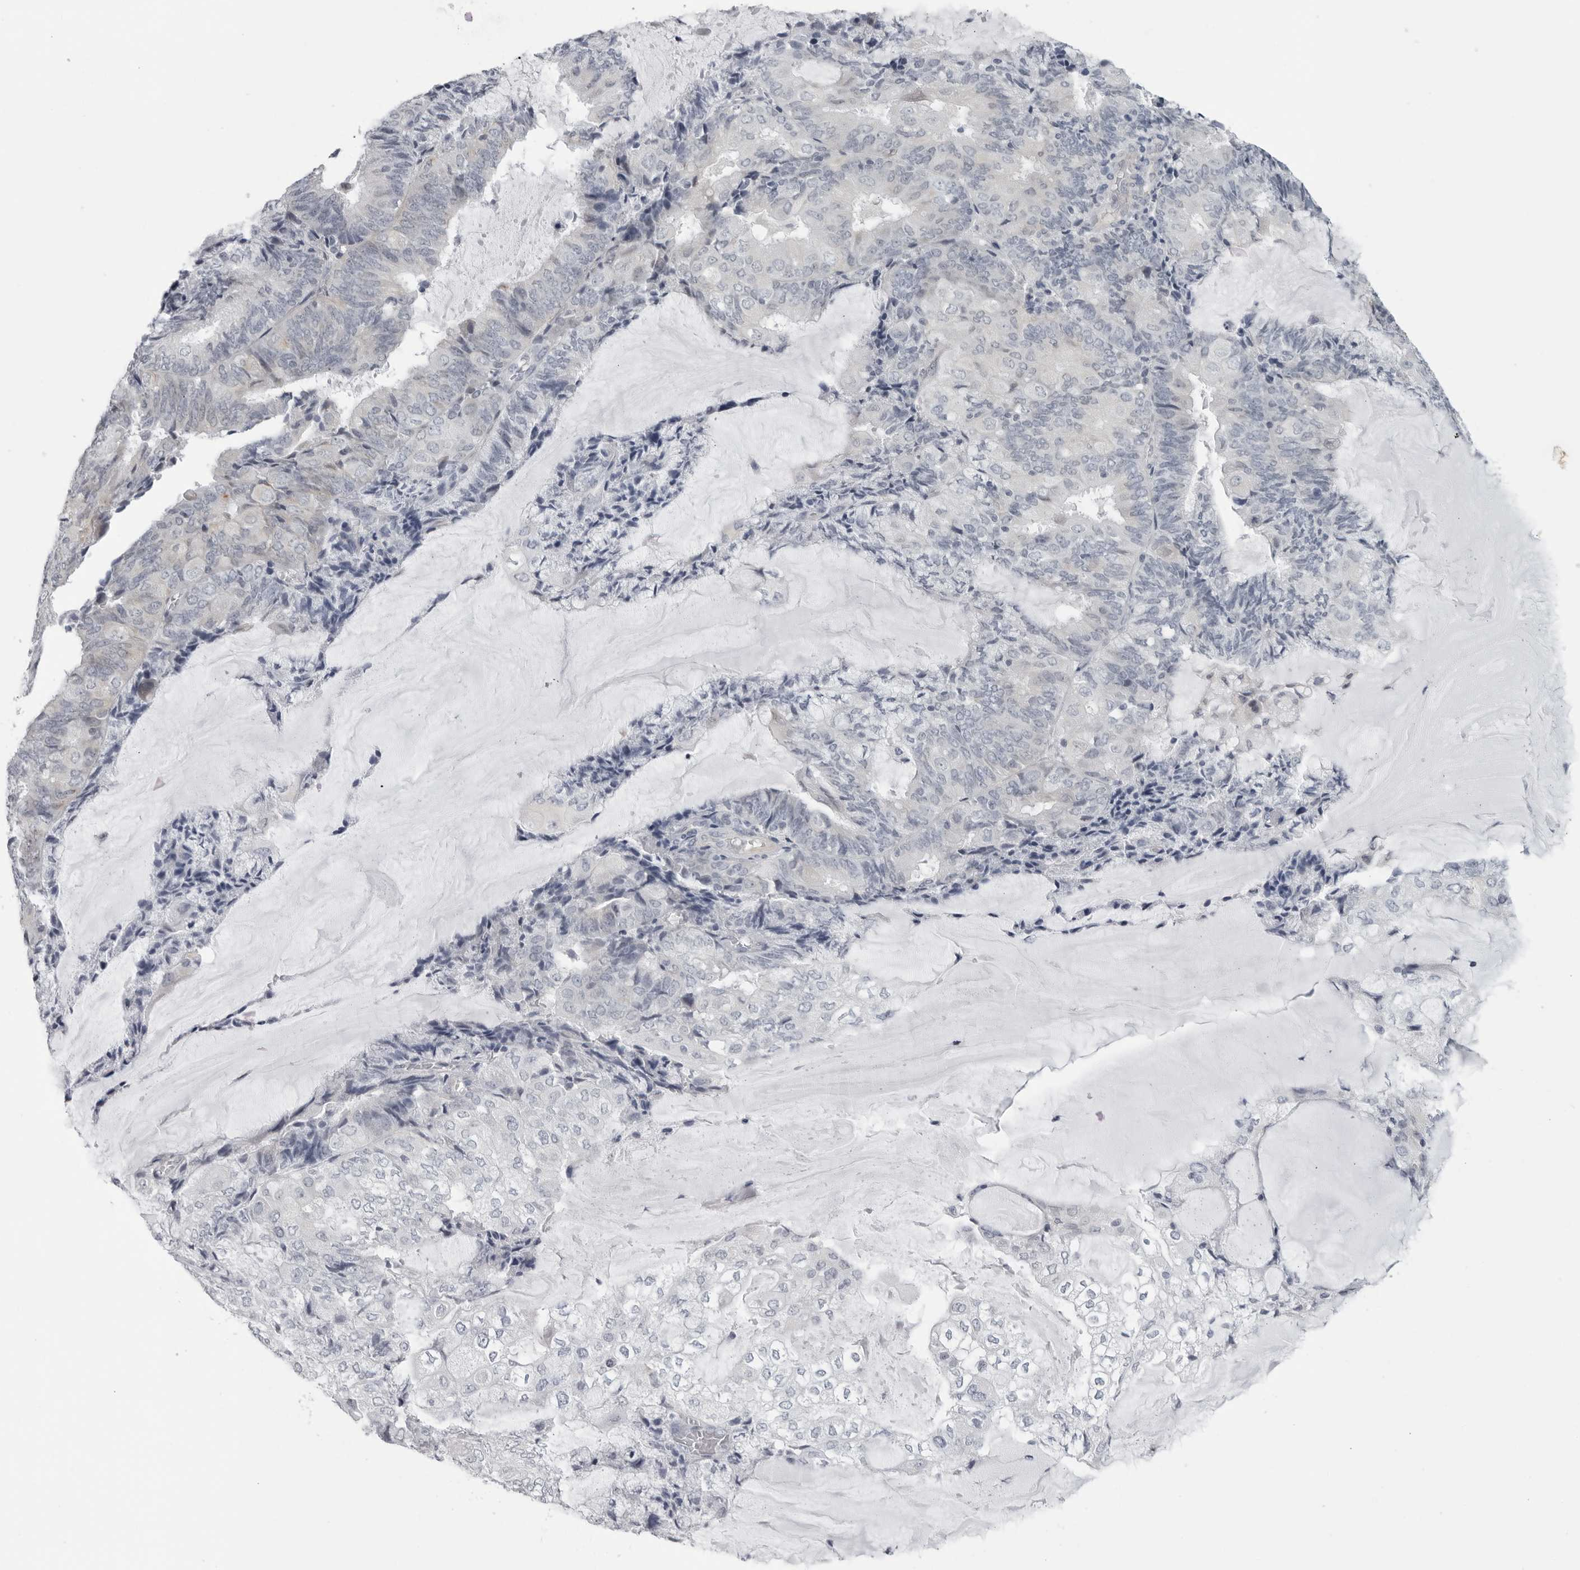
{"staining": {"intensity": "negative", "quantity": "none", "location": "none"}, "tissue": "endometrial cancer", "cell_type": "Tumor cells", "image_type": "cancer", "snomed": [{"axis": "morphology", "description": "Adenocarcinoma, NOS"}, {"axis": "topography", "description": "Endometrium"}], "caption": "IHC of human endometrial cancer displays no positivity in tumor cells.", "gene": "OPLAH", "patient": {"sex": "female", "age": 81}}